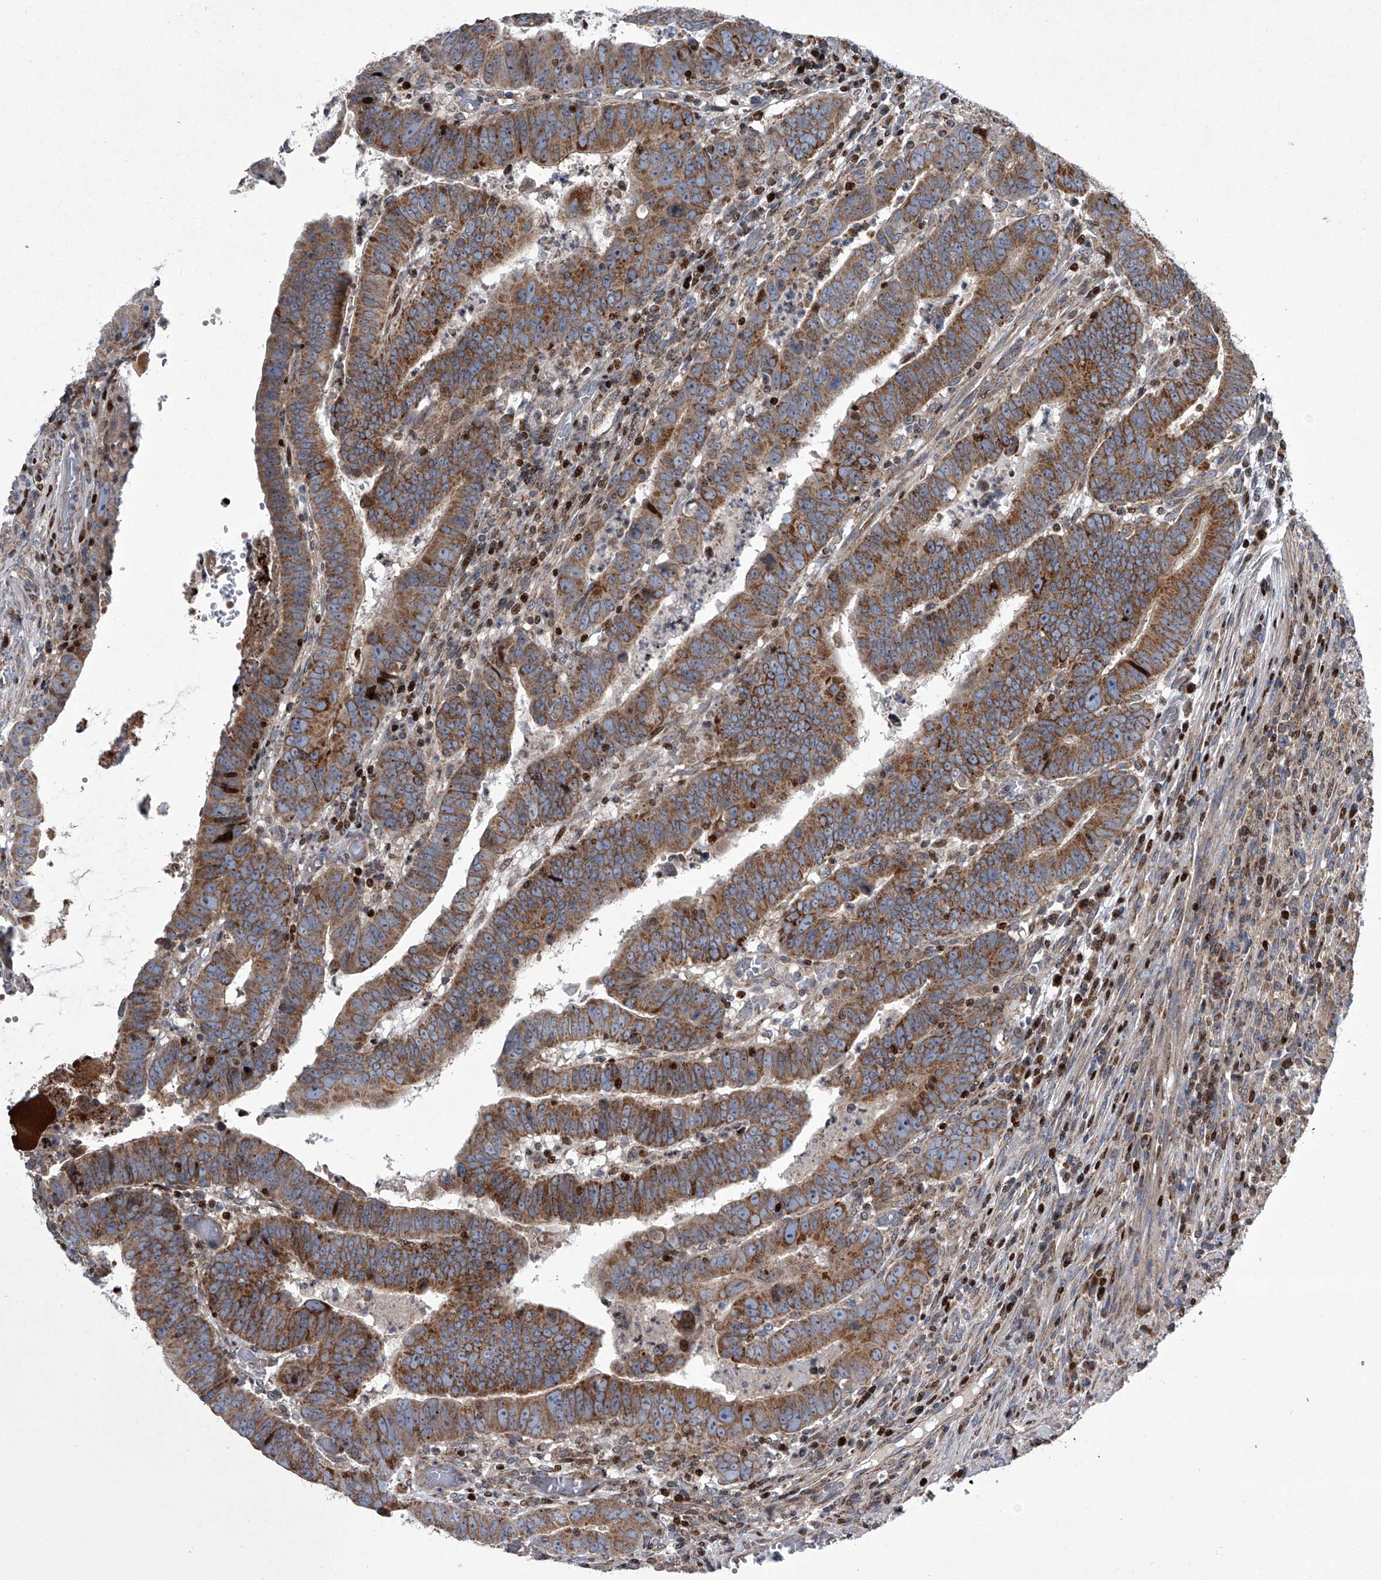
{"staining": {"intensity": "moderate", "quantity": ">75%", "location": "cytoplasmic/membranous"}, "tissue": "colorectal cancer", "cell_type": "Tumor cells", "image_type": "cancer", "snomed": [{"axis": "morphology", "description": "Normal tissue, NOS"}, {"axis": "morphology", "description": "Adenocarcinoma, NOS"}, {"axis": "topography", "description": "Rectum"}], "caption": "Colorectal cancer stained for a protein displays moderate cytoplasmic/membranous positivity in tumor cells.", "gene": "STRADA", "patient": {"sex": "female", "age": 65}}